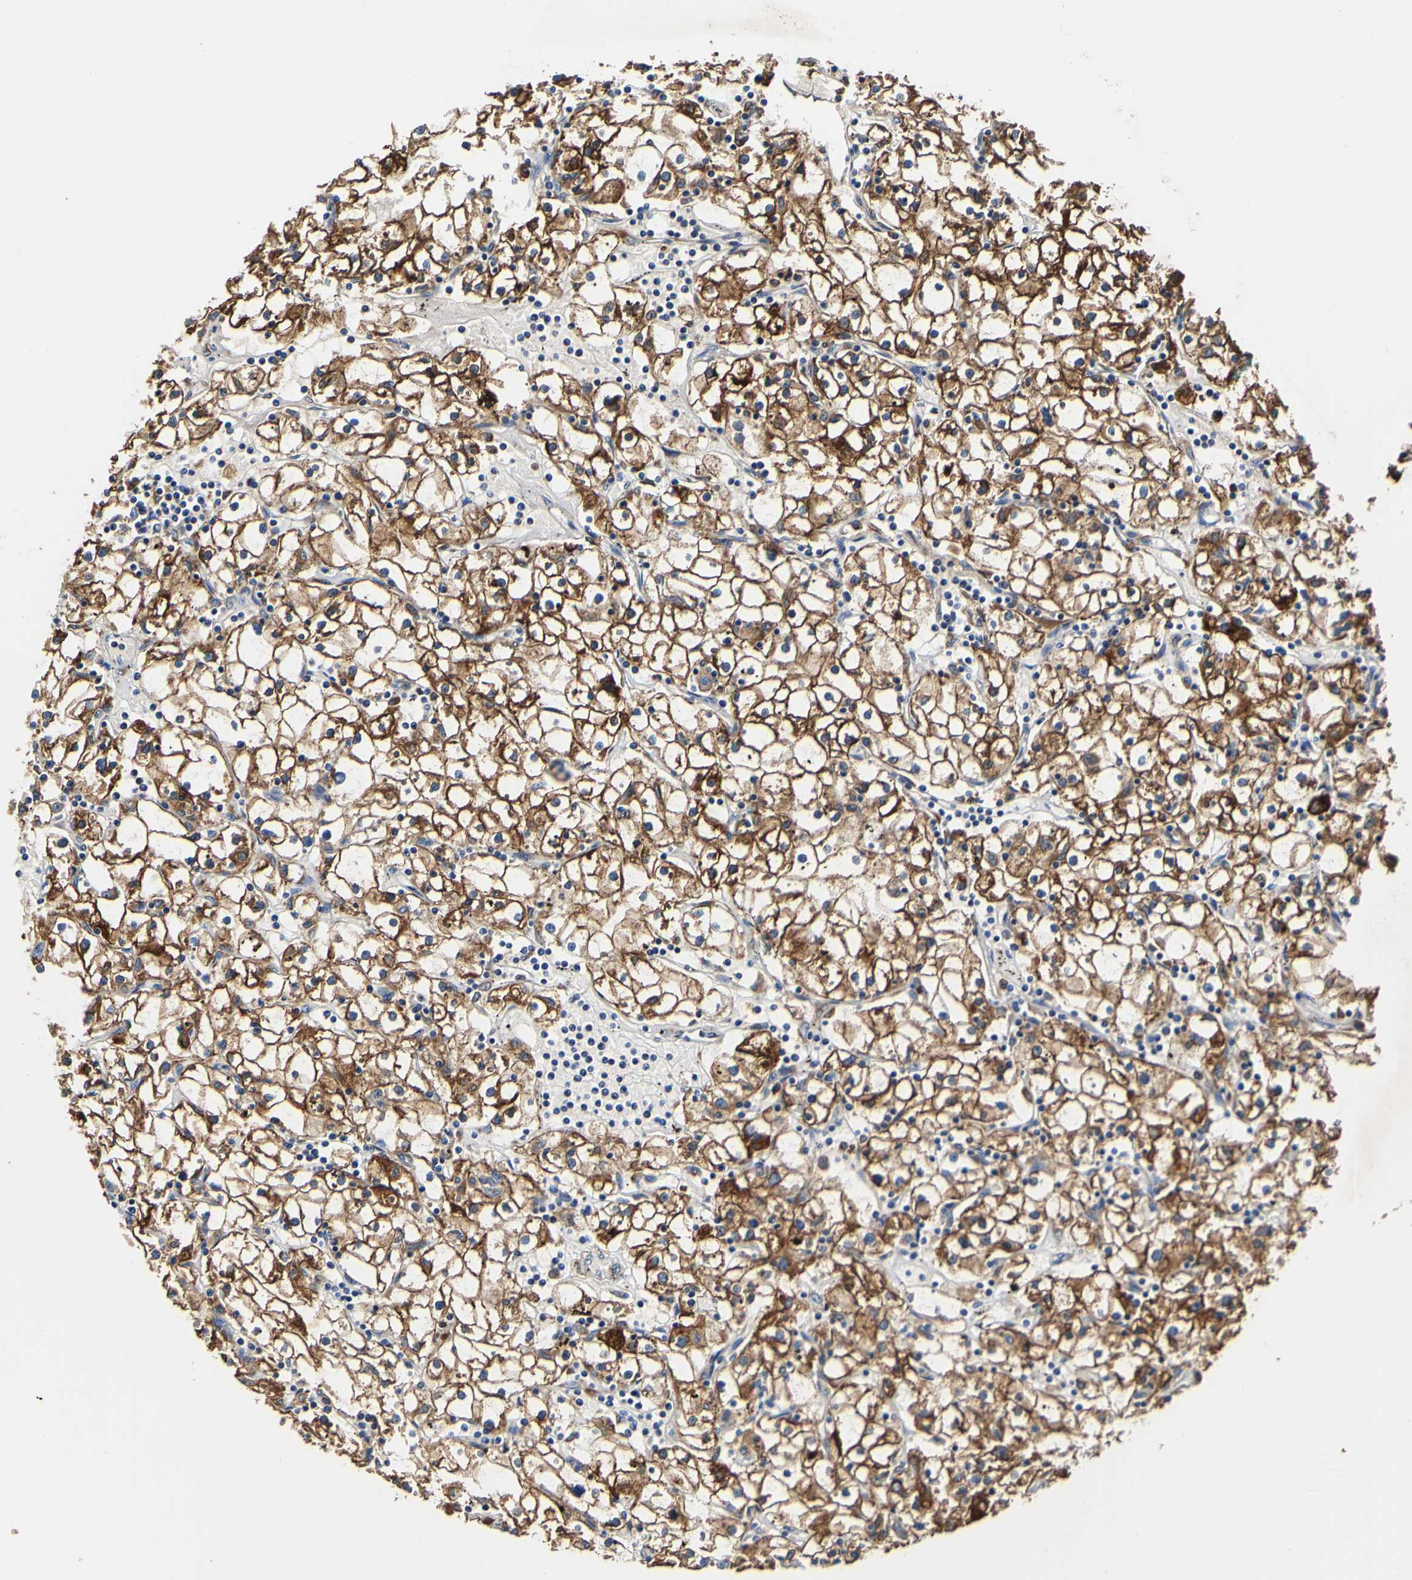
{"staining": {"intensity": "strong", "quantity": ">75%", "location": "cytoplasmic/membranous"}, "tissue": "renal cancer", "cell_type": "Tumor cells", "image_type": "cancer", "snomed": [{"axis": "morphology", "description": "Adenocarcinoma, NOS"}, {"axis": "topography", "description": "Kidney"}], "caption": "Renal adenocarcinoma stained with a brown dye demonstrates strong cytoplasmic/membranous positive positivity in about >75% of tumor cells.", "gene": "P4HB", "patient": {"sex": "male", "age": 56}}